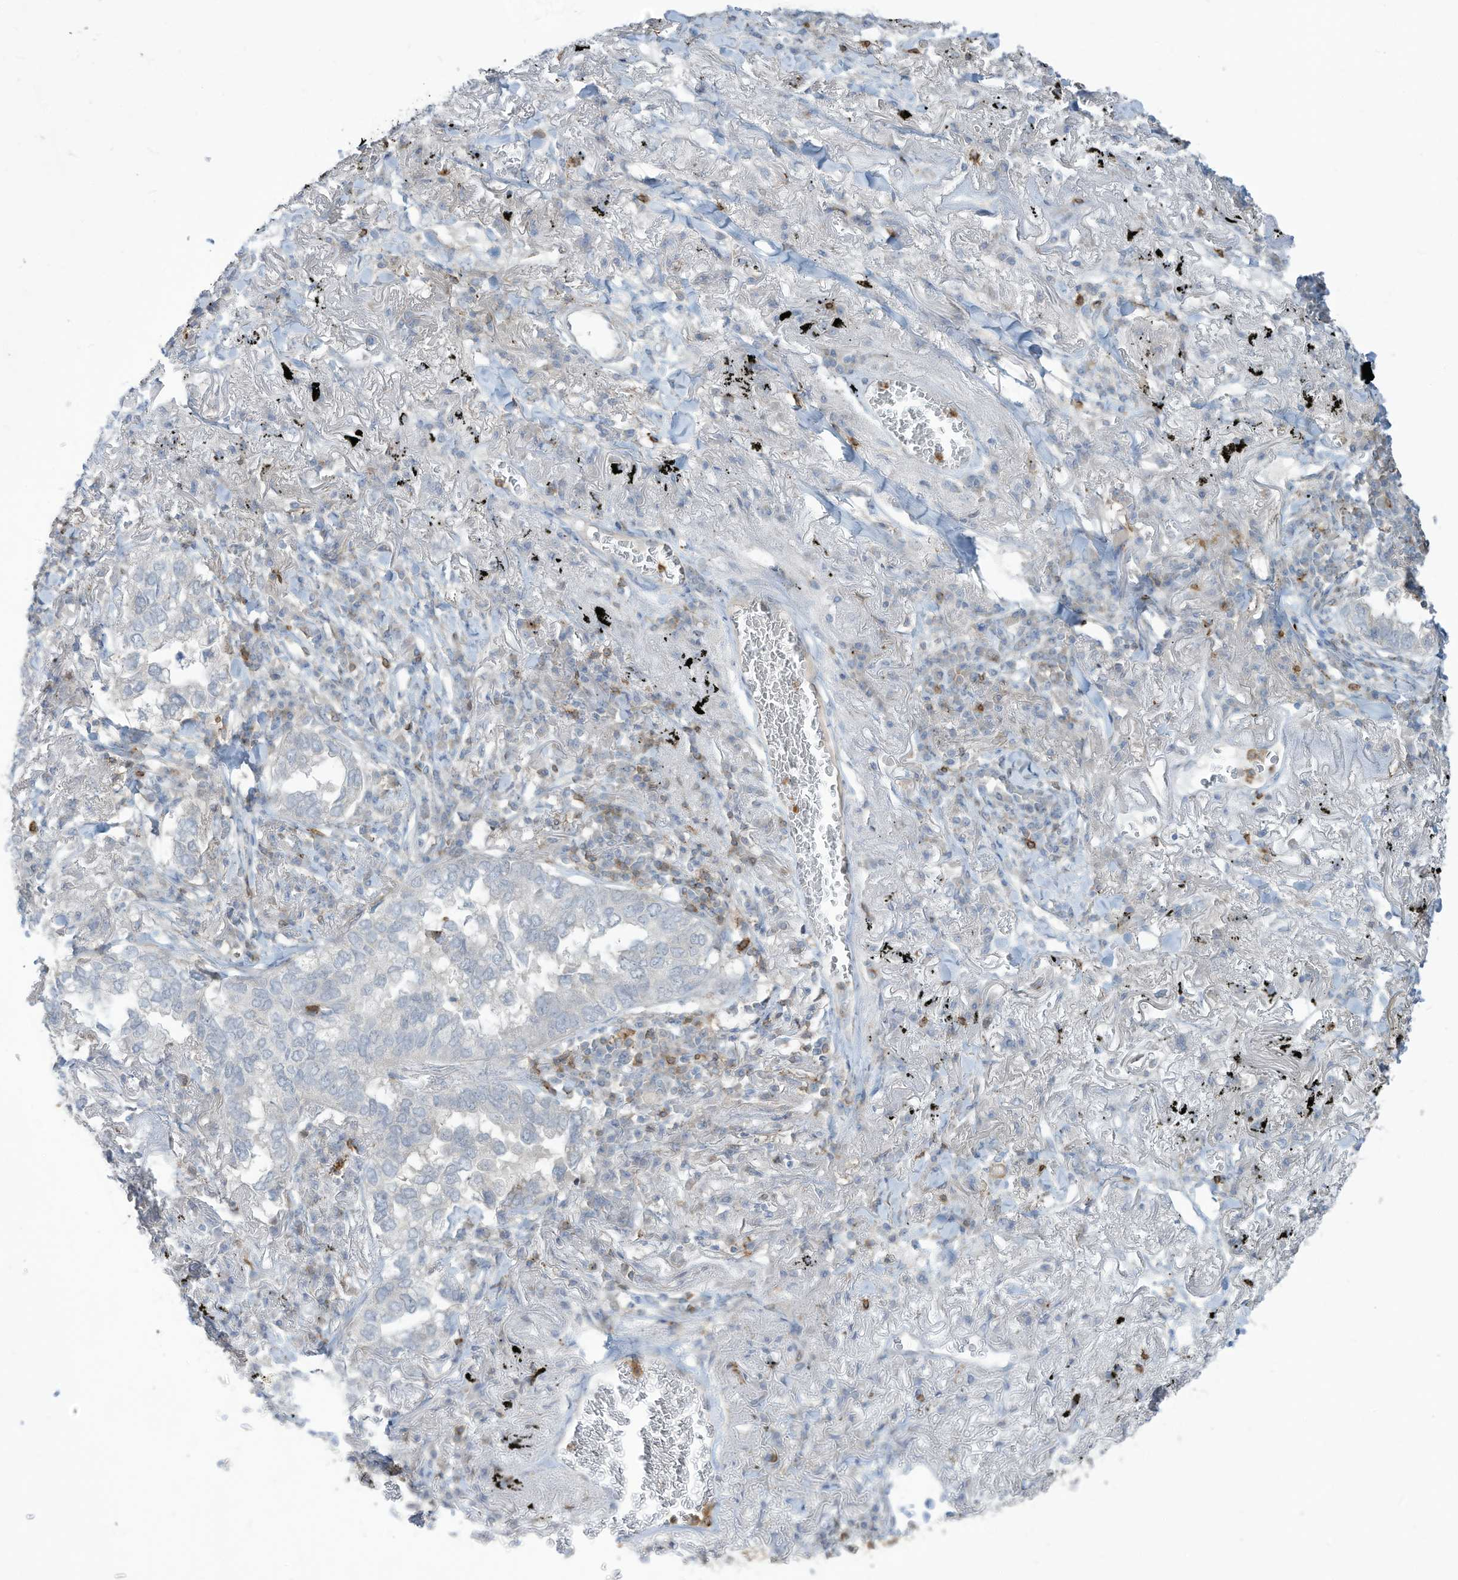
{"staining": {"intensity": "negative", "quantity": "none", "location": "none"}, "tissue": "lung cancer", "cell_type": "Tumor cells", "image_type": "cancer", "snomed": [{"axis": "morphology", "description": "Adenocarcinoma, NOS"}, {"axis": "topography", "description": "Lung"}], "caption": "Protein analysis of adenocarcinoma (lung) shows no significant staining in tumor cells. Nuclei are stained in blue.", "gene": "NOTO", "patient": {"sex": "male", "age": 65}}